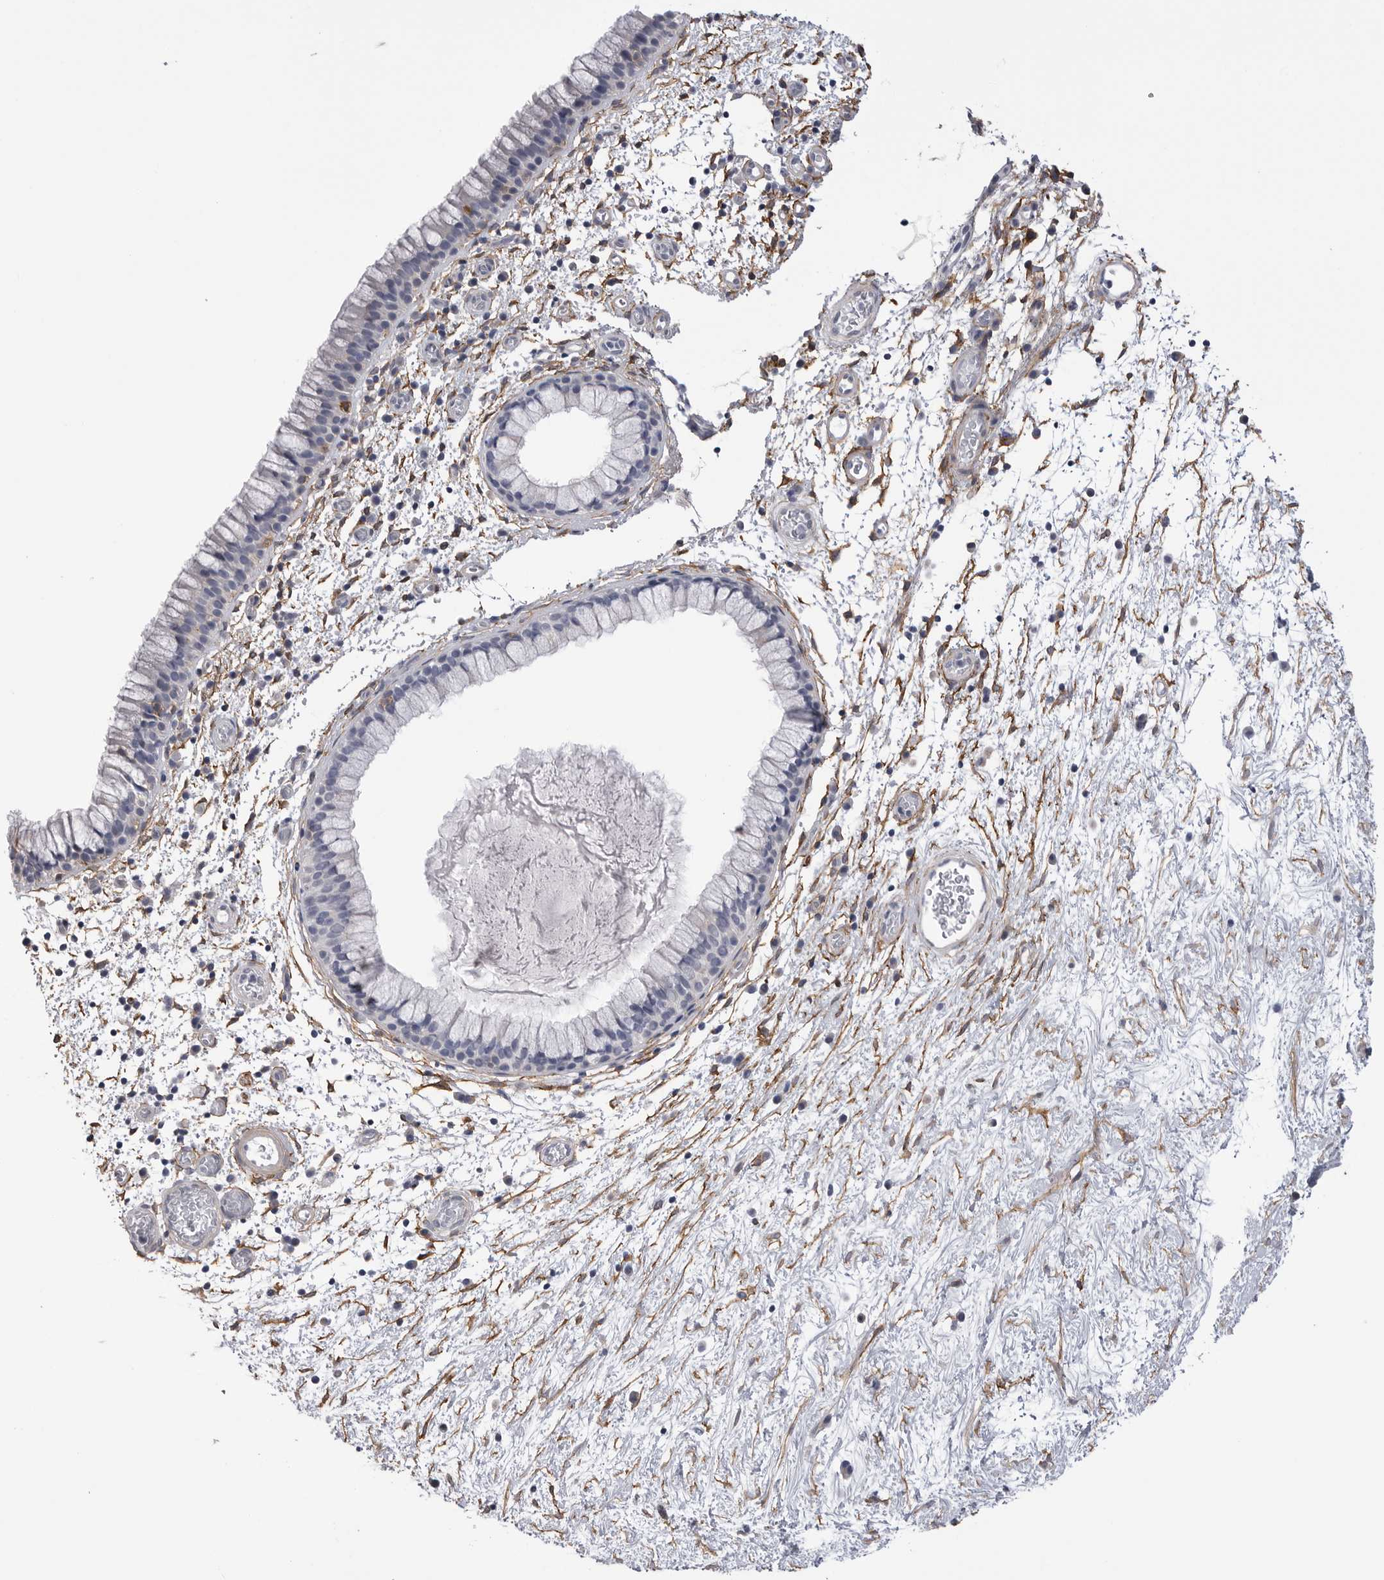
{"staining": {"intensity": "negative", "quantity": "none", "location": "none"}, "tissue": "nasopharynx", "cell_type": "Respiratory epithelial cells", "image_type": "normal", "snomed": [{"axis": "morphology", "description": "Normal tissue, NOS"}, {"axis": "morphology", "description": "Inflammation, NOS"}, {"axis": "topography", "description": "Nasopharynx"}], "caption": "IHC histopathology image of benign nasopharynx stained for a protein (brown), which exhibits no positivity in respiratory epithelial cells.", "gene": "AKAP12", "patient": {"sex": "male", "age": 48}}